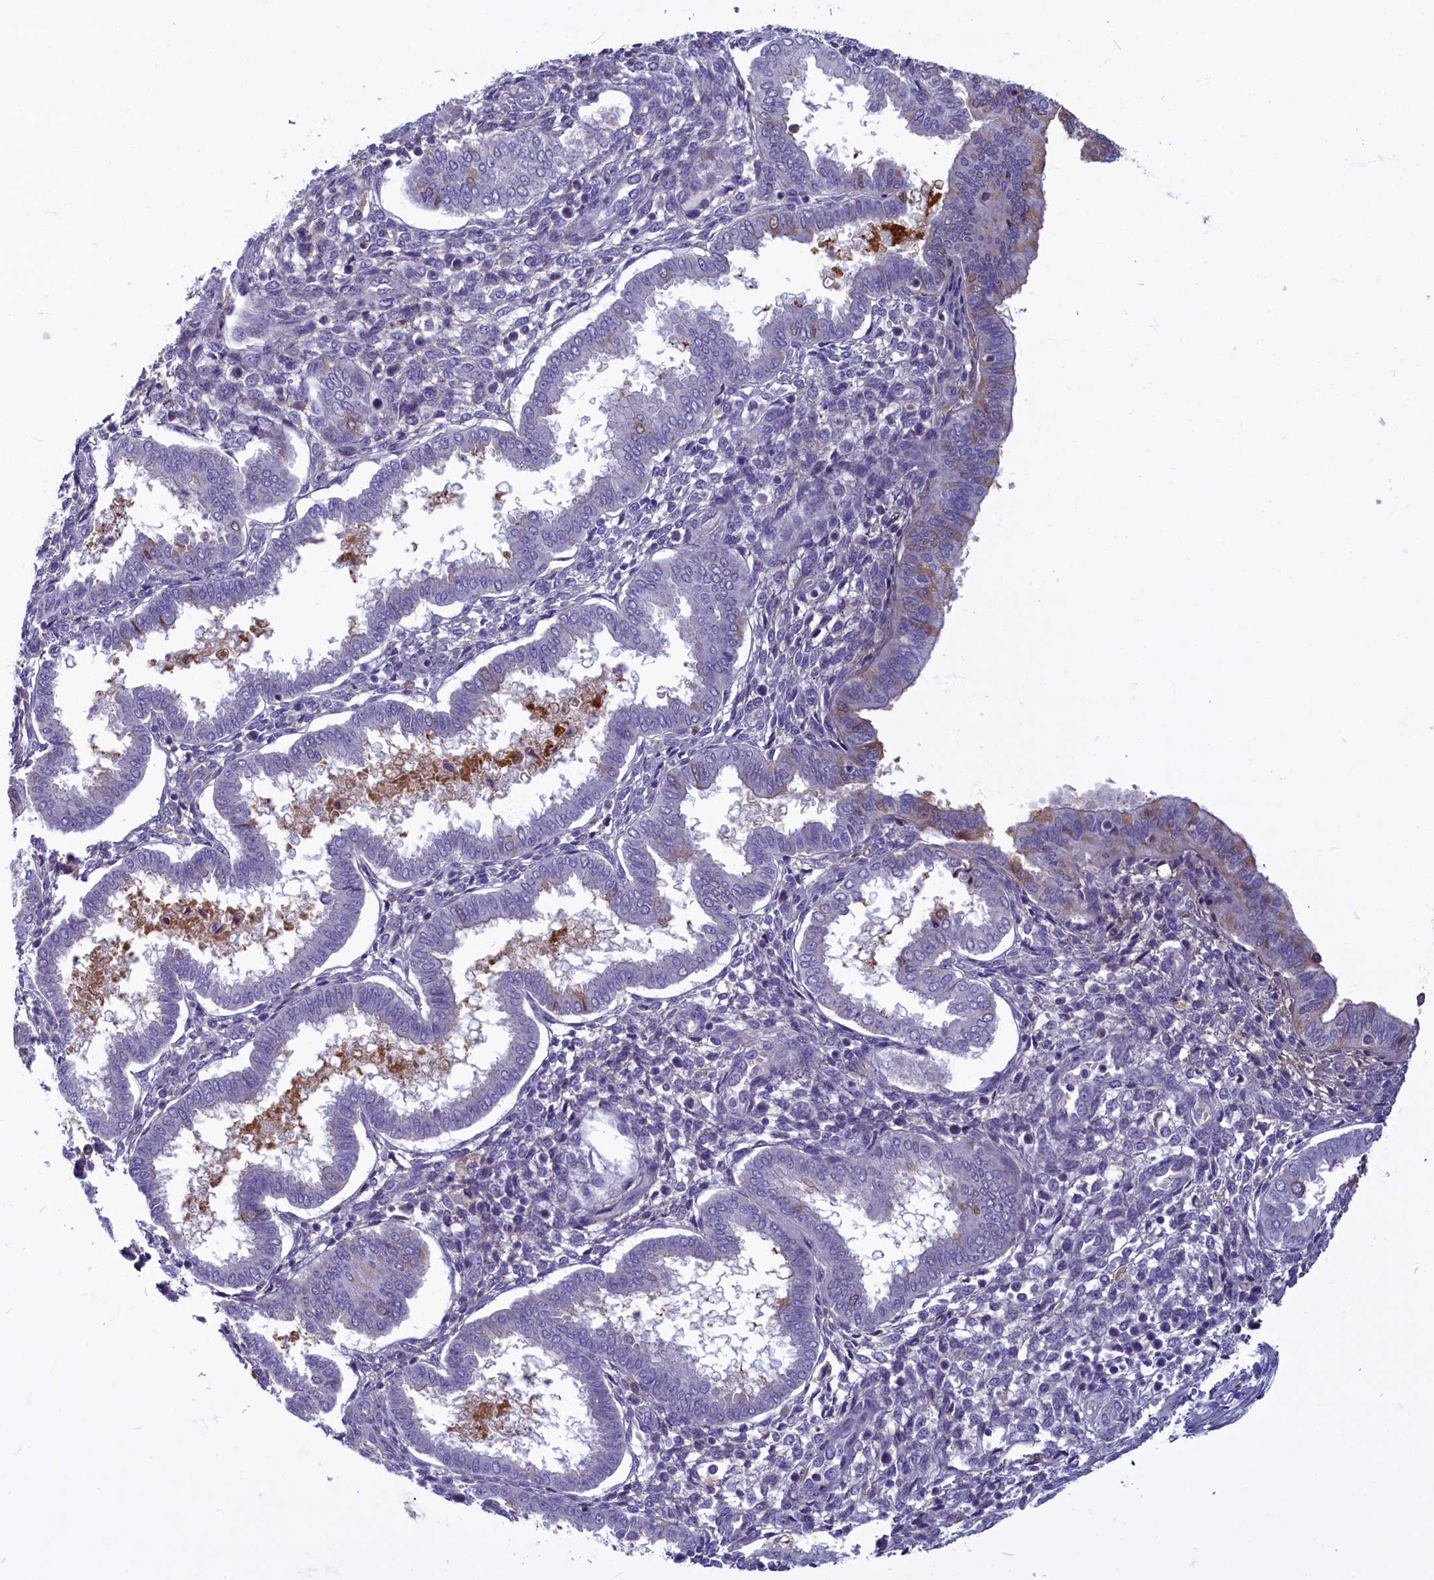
{"staining": {"intensity": "negative", "quantity": "none", "location": "none"}, "tissue": "endometrium", "cell_type": "Cells in endometrial stroma", "image_type": "normal", "snomed": [{"axis": "morphology", "description": "Normal tissue, NOS"}, {"axis": "topography", "description": "Endometrium"}], "caption": "Histopathology image shows no significant protein expression in cells in endometrial stroma of unremarkable endometrium.", "gene": "SV2C", "patient": {"sex": "female", "age": 24}}